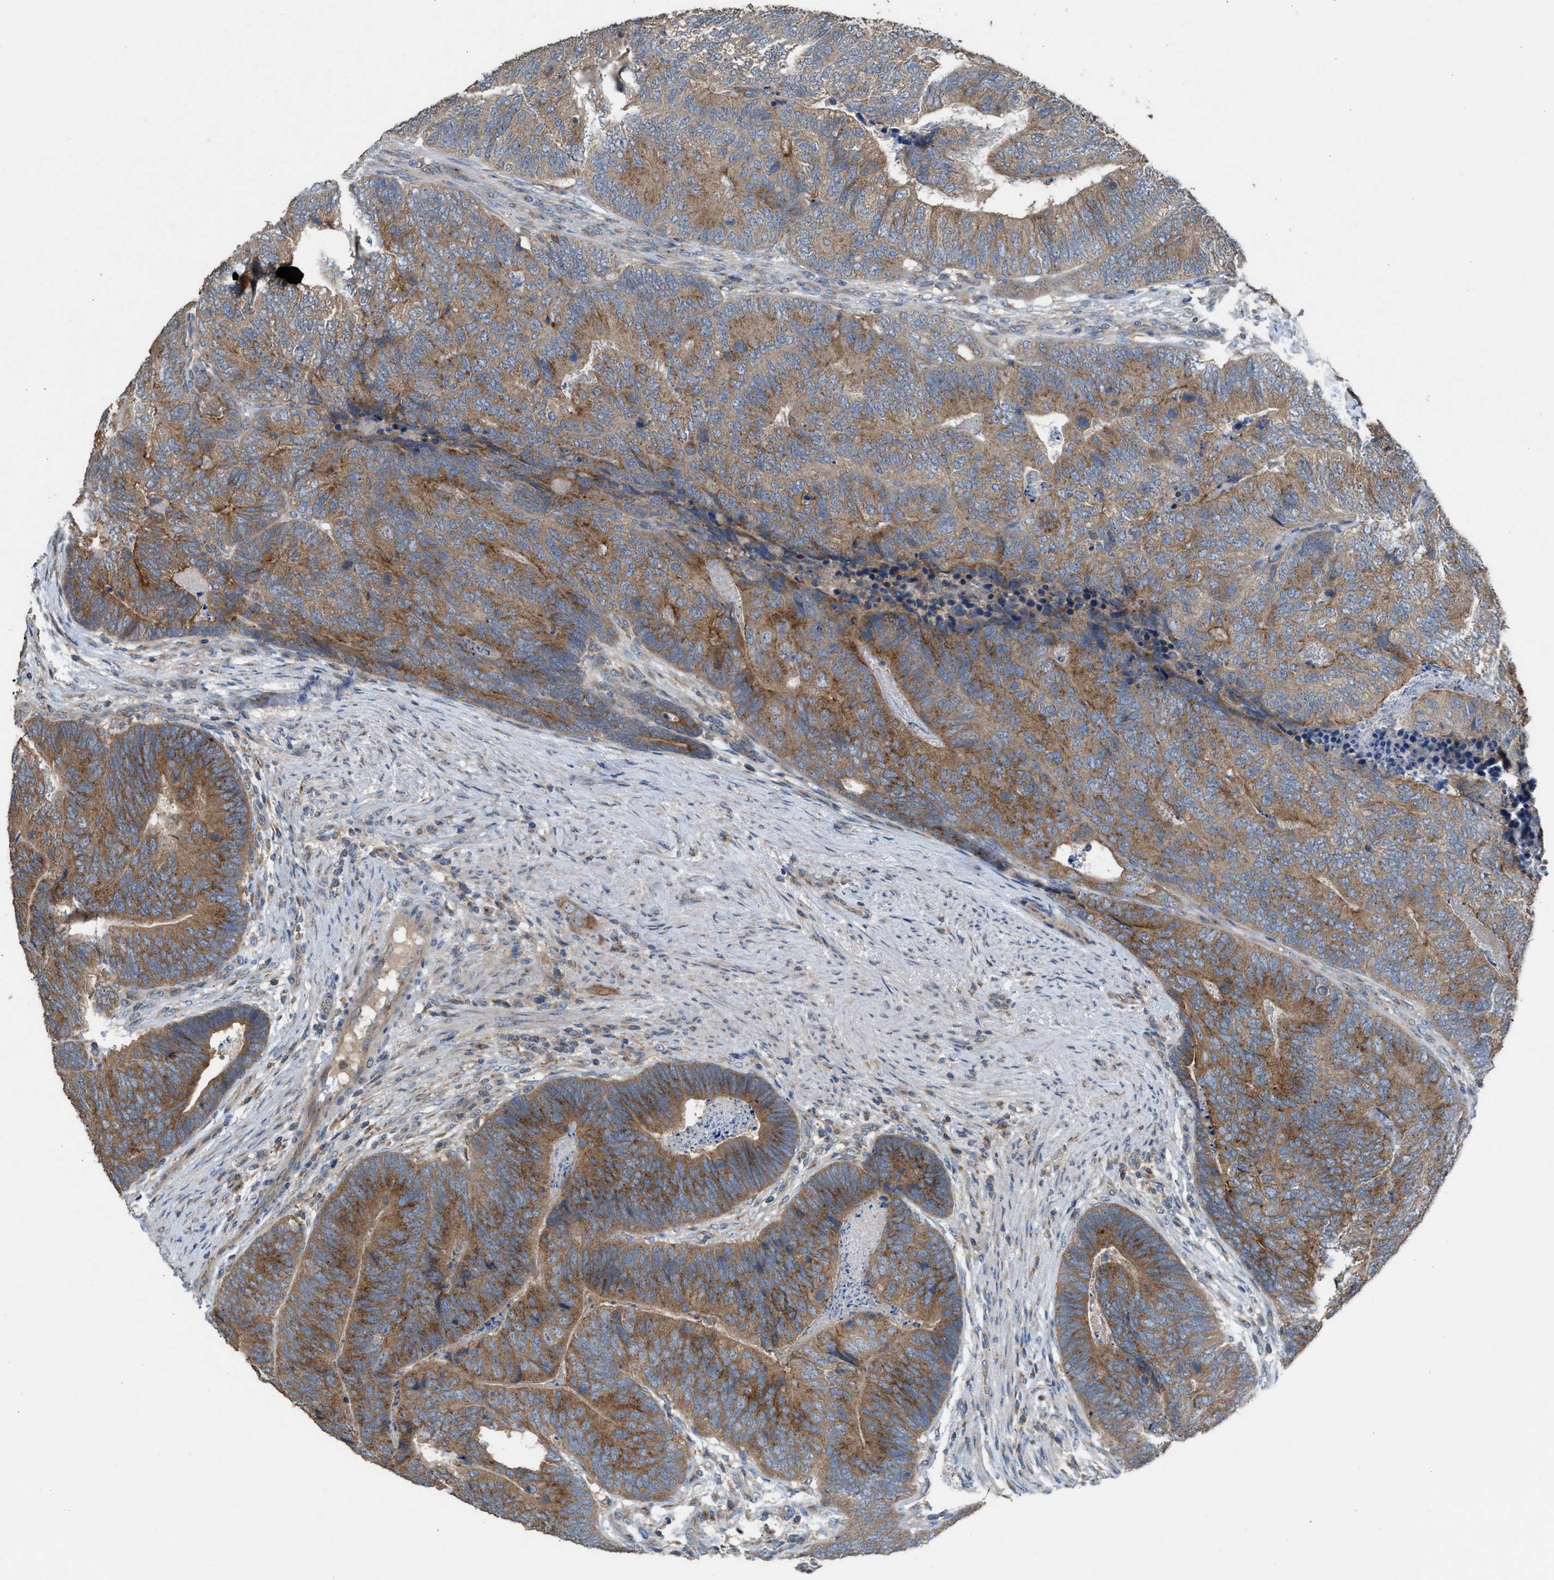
{"staining": {"intensity": "moderate", "quantity": ">75%", "location": "cytoplasmic/membranous"}, "tissue": "colorectal cancer", "cell_type": "Tumor cells", "image_type": "cancer", "snomed": [{"axis": "morphology", "description": "Adenocarcinoma, NOS"}, {"axis": "topography", "description": "Colon"}], "caption": "Colorectal cancer (adenocarcinoma) tissue displays moderate cytoplasmic/membranous staining in about >75% of tumor cells, visualized by immunohistochemistry.", "gene": "TPK1", "patient": {"sex": "female", "age": 67}}